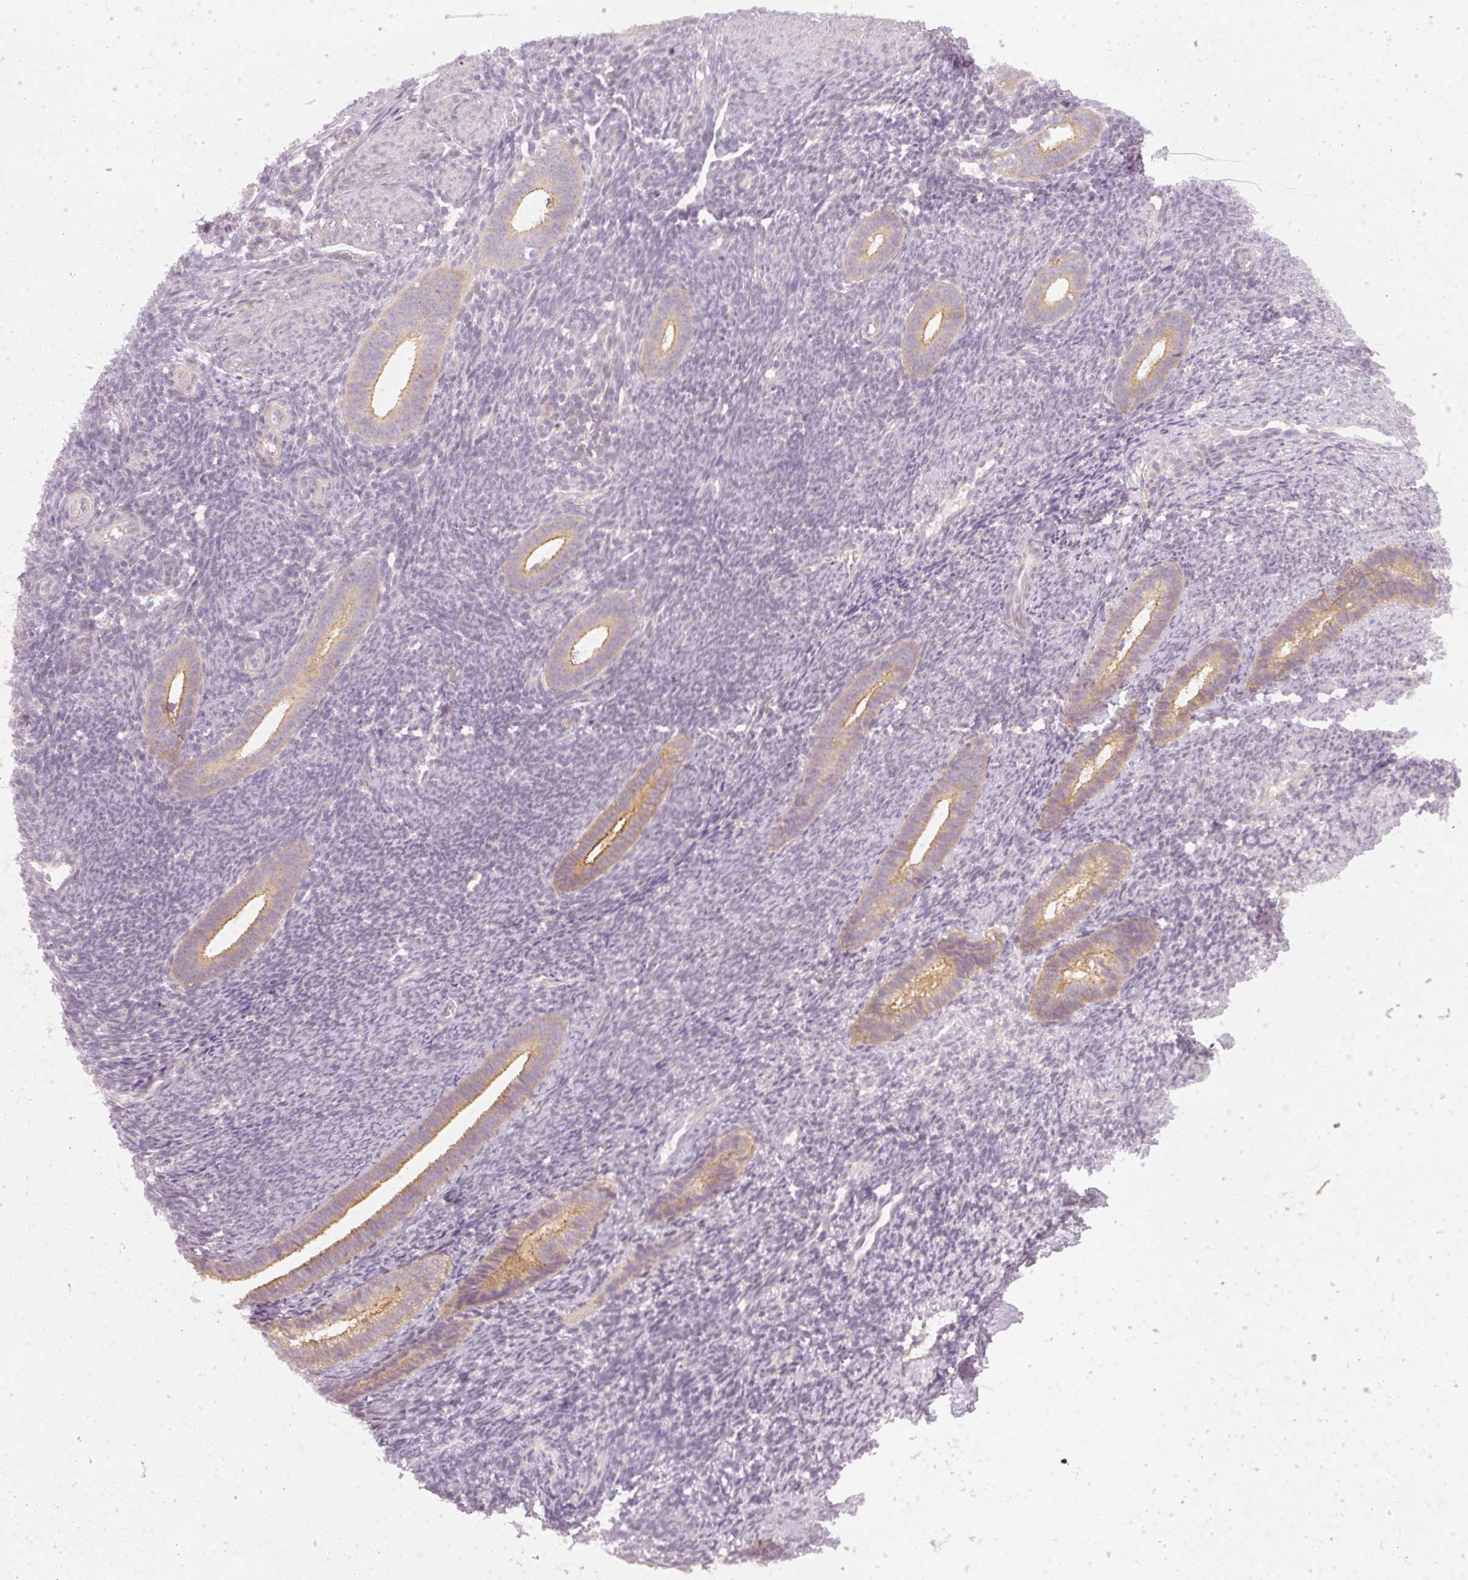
{"staining": {"intensity": "negative", "quantity": "none", "location": "none"}, "tissue": "endometrium", "cell_type": "Cells in endometrial stroma", "image_type": "normal", "snomed": [{"axis": "morphology", "description": "Normal tissue, NOS"}, {"axis": "topography", "description": "Endometrium"}], "caption": "Immunohistochemistry (IHC) of normal human endometrium displays no positivity in cells in endometrial stroma.", "gene": "DAPP1", "patient": {"sex": "female", "age": 39}}